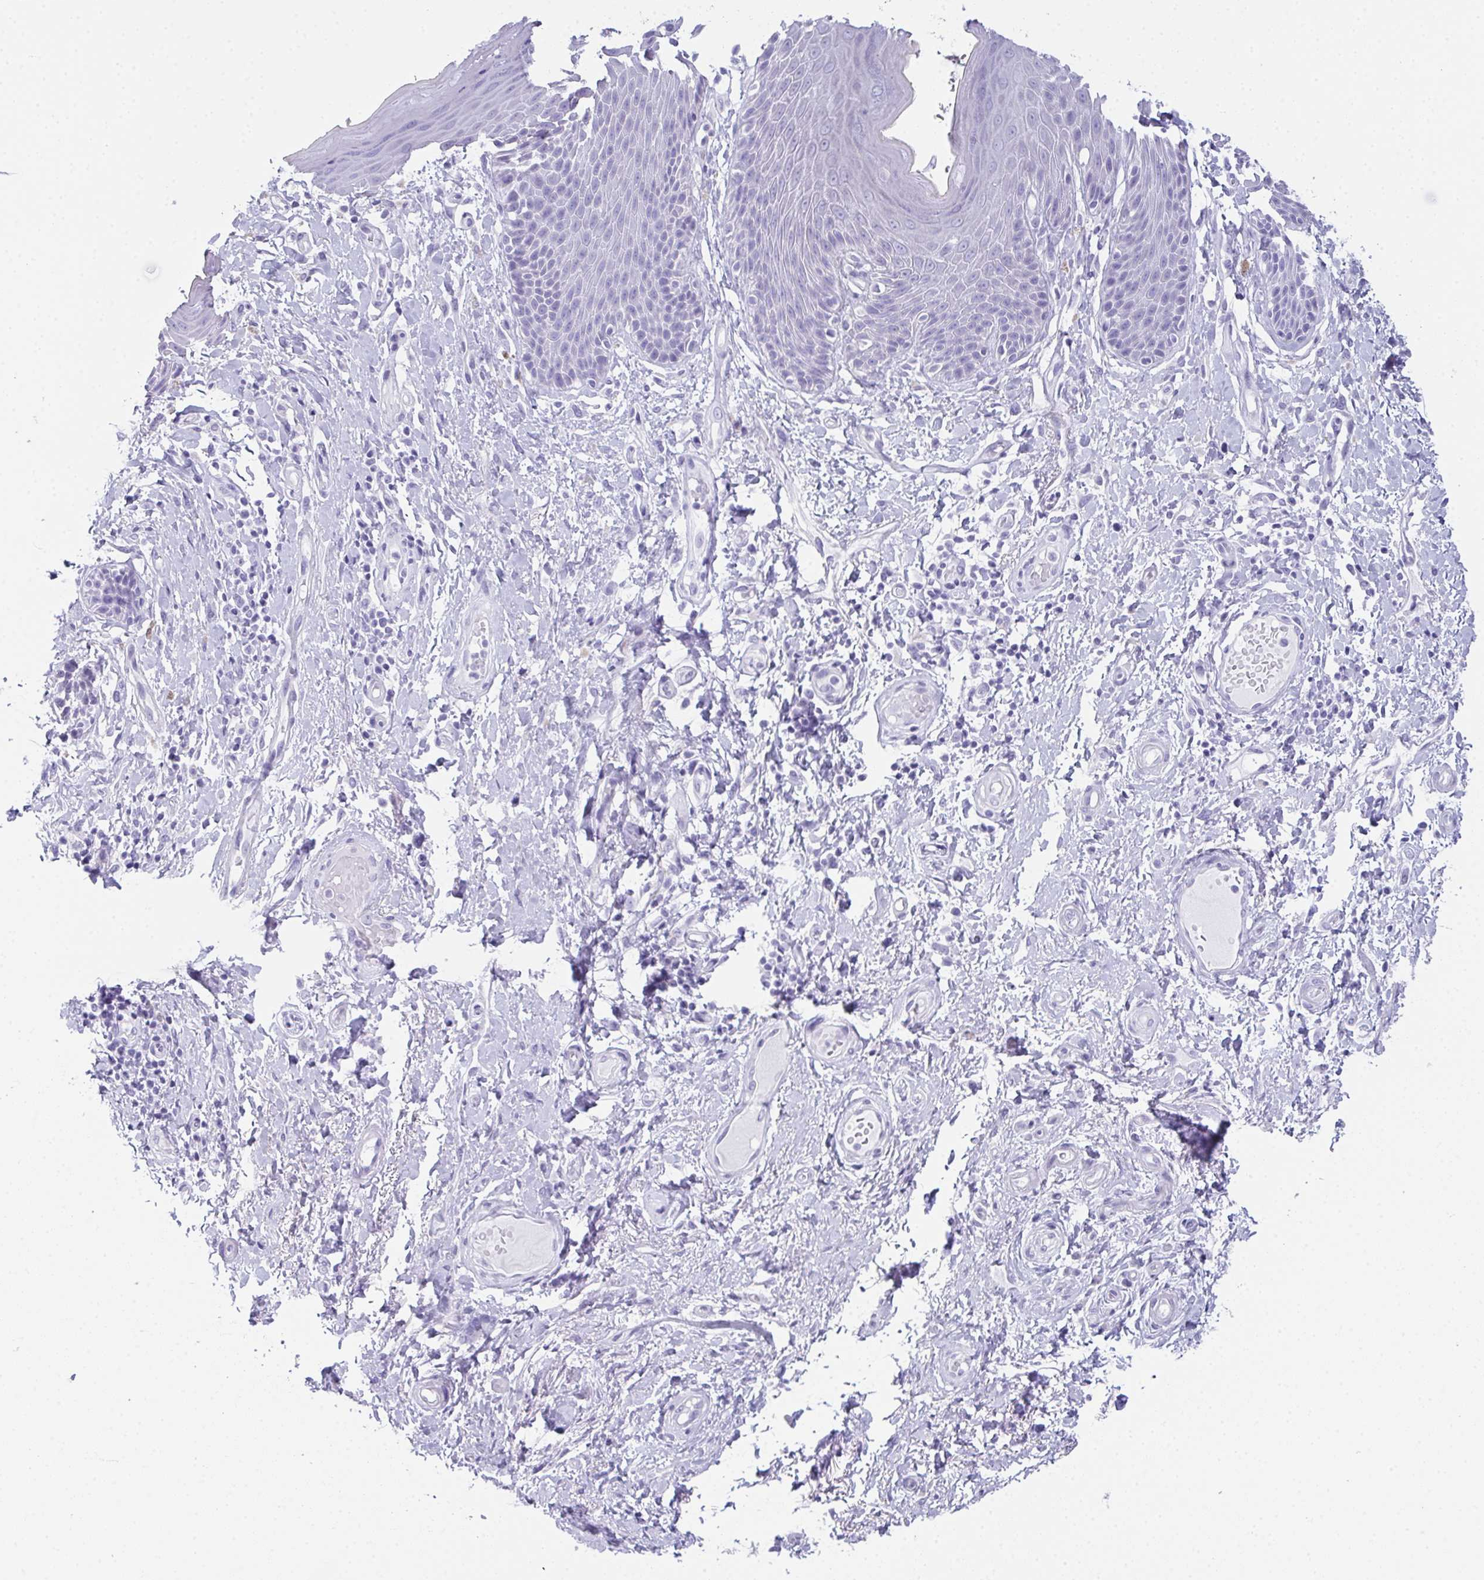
{"staining": {"intensity": "negative", "quantity": "none", "location": "none"}, "tissue": "skin", "cell_type": "Epidermal cells", "image_type": "normal", "snomed": [{"axis": "morphology", "description": "Normal tissue, NOS"}, {"axis": "topography", "description": "Anal"}, {"axis": "topography", "description": "Peripheral nerve tissue"}], "caption": "DAB immunohistochemical staining of benign skin displays no significant expression in epidermal cells.", "gene": "TEX19", "patient": {"sex": "male", "age": 51}}